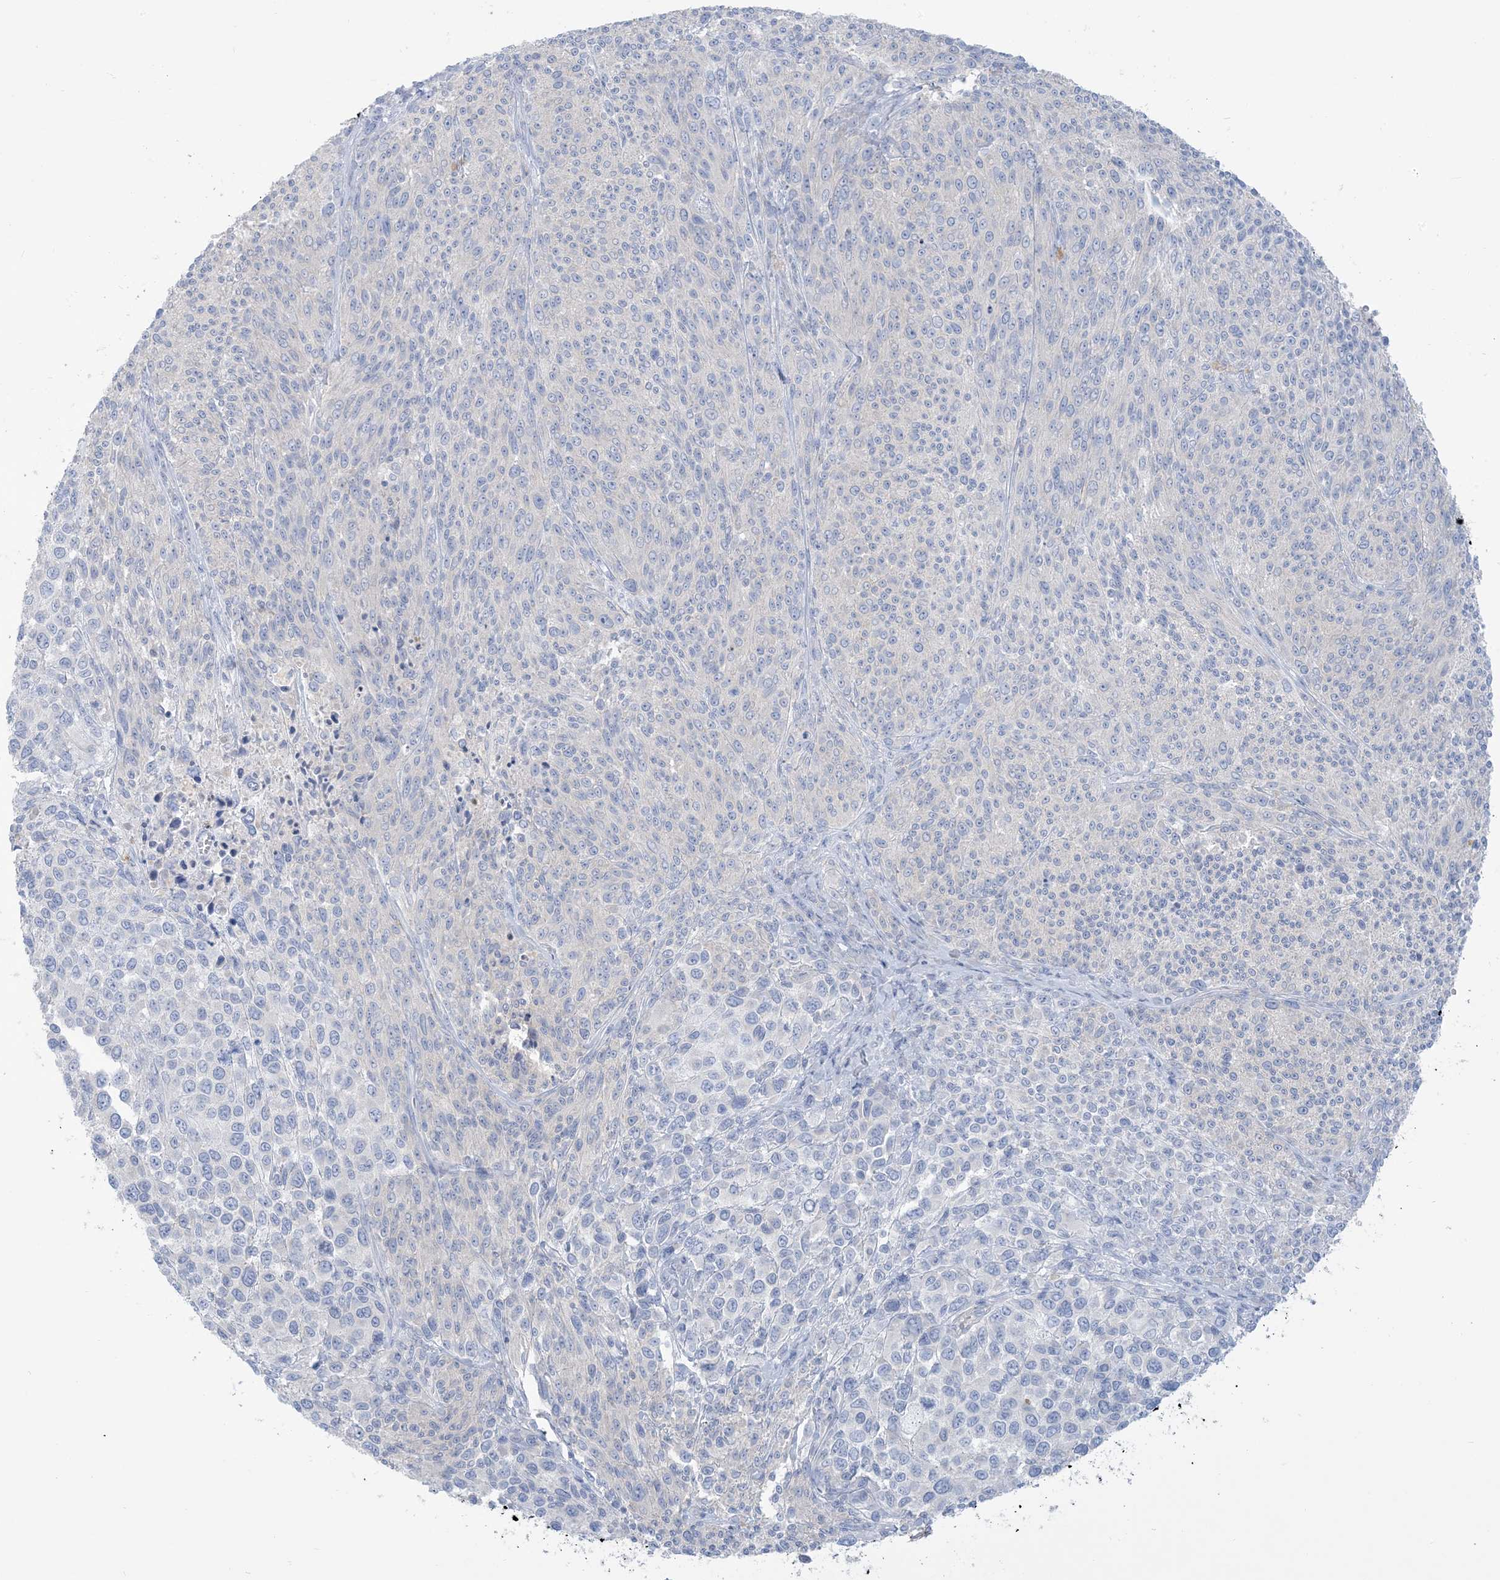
{"staining": {"intensity": "negative", "quantity": "none", "location": "none"}, "tissue": "melanoma", "cell_type": "Tumor cells", "image_type": "cancer", "snomed": [{"axis": "morphology", "description": "Malignant melanoma, NOS"}, {"axis": "topography", "description": "Skin of trunk"}], "caption": "IHC of melanoma demonstrates no positivity in tumor cells.", "gene": "MTHFD2L", "patient": {"sex": "male", "age": 71}}